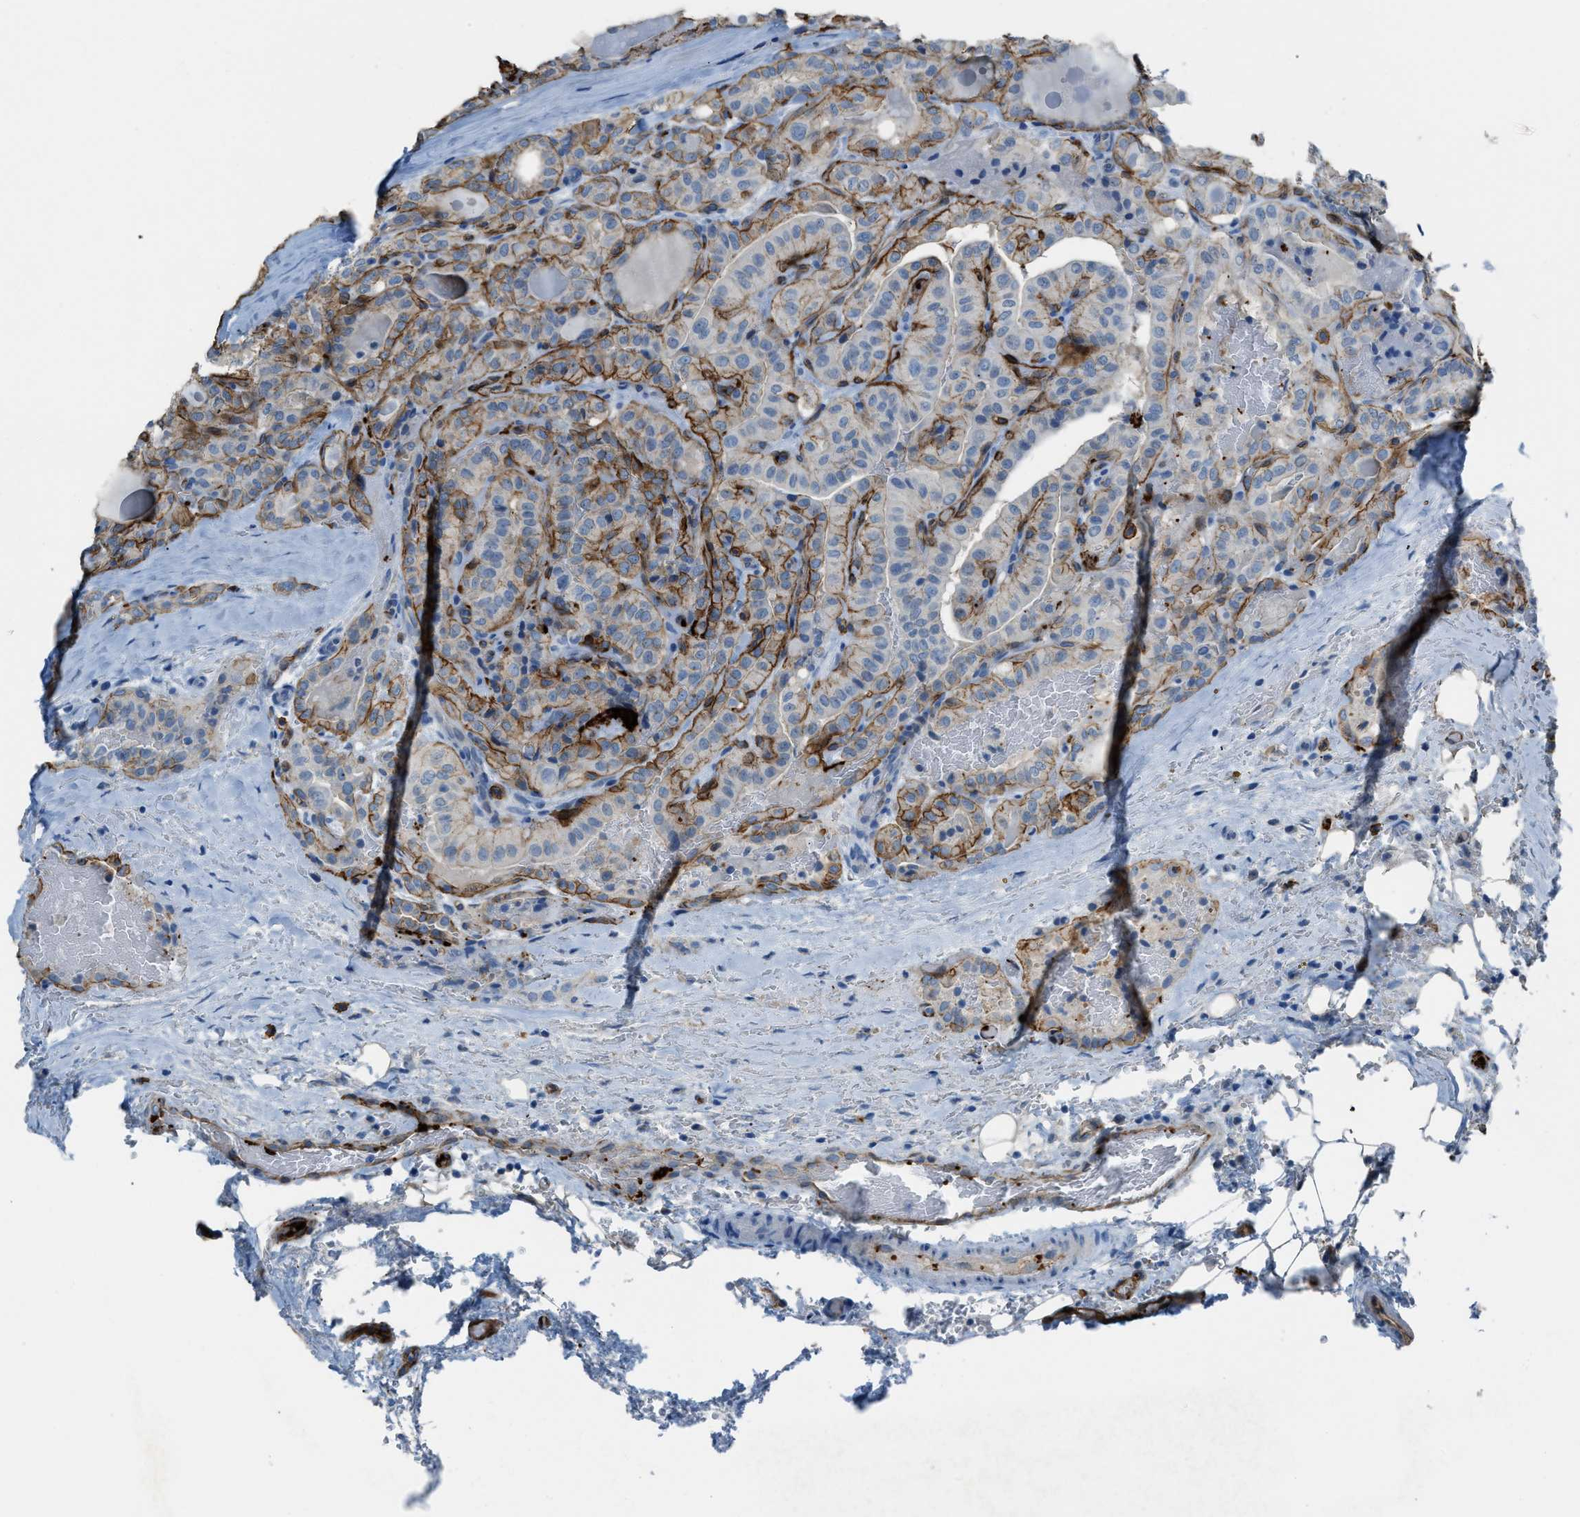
{"staining": {"intensity": "moderate", "quantity": "25%-75%", "location": "cytoplasmic/membranous"}, "tissue": "head and neck cancer", "cell_type": "Tumor cells", "image_type": "cancer", "snomed": [{"axis": "morphology", "description": "Squamous cell carcinoma, NOS"}, {"axis": "topography", "description": "Oral tissue"}, {"axis": "topography", "description": "Head-Neck"}], "caption": "DAB immunohistochemical staining of head and neck cancer (squamous cell carcinoma) reveals moderate cytoplasmic/membranous protein positivity in approximately 25%-75% of tumor cells.", "gene": "SLC22A15", "patient": {"sex": "female", "age": 50}}